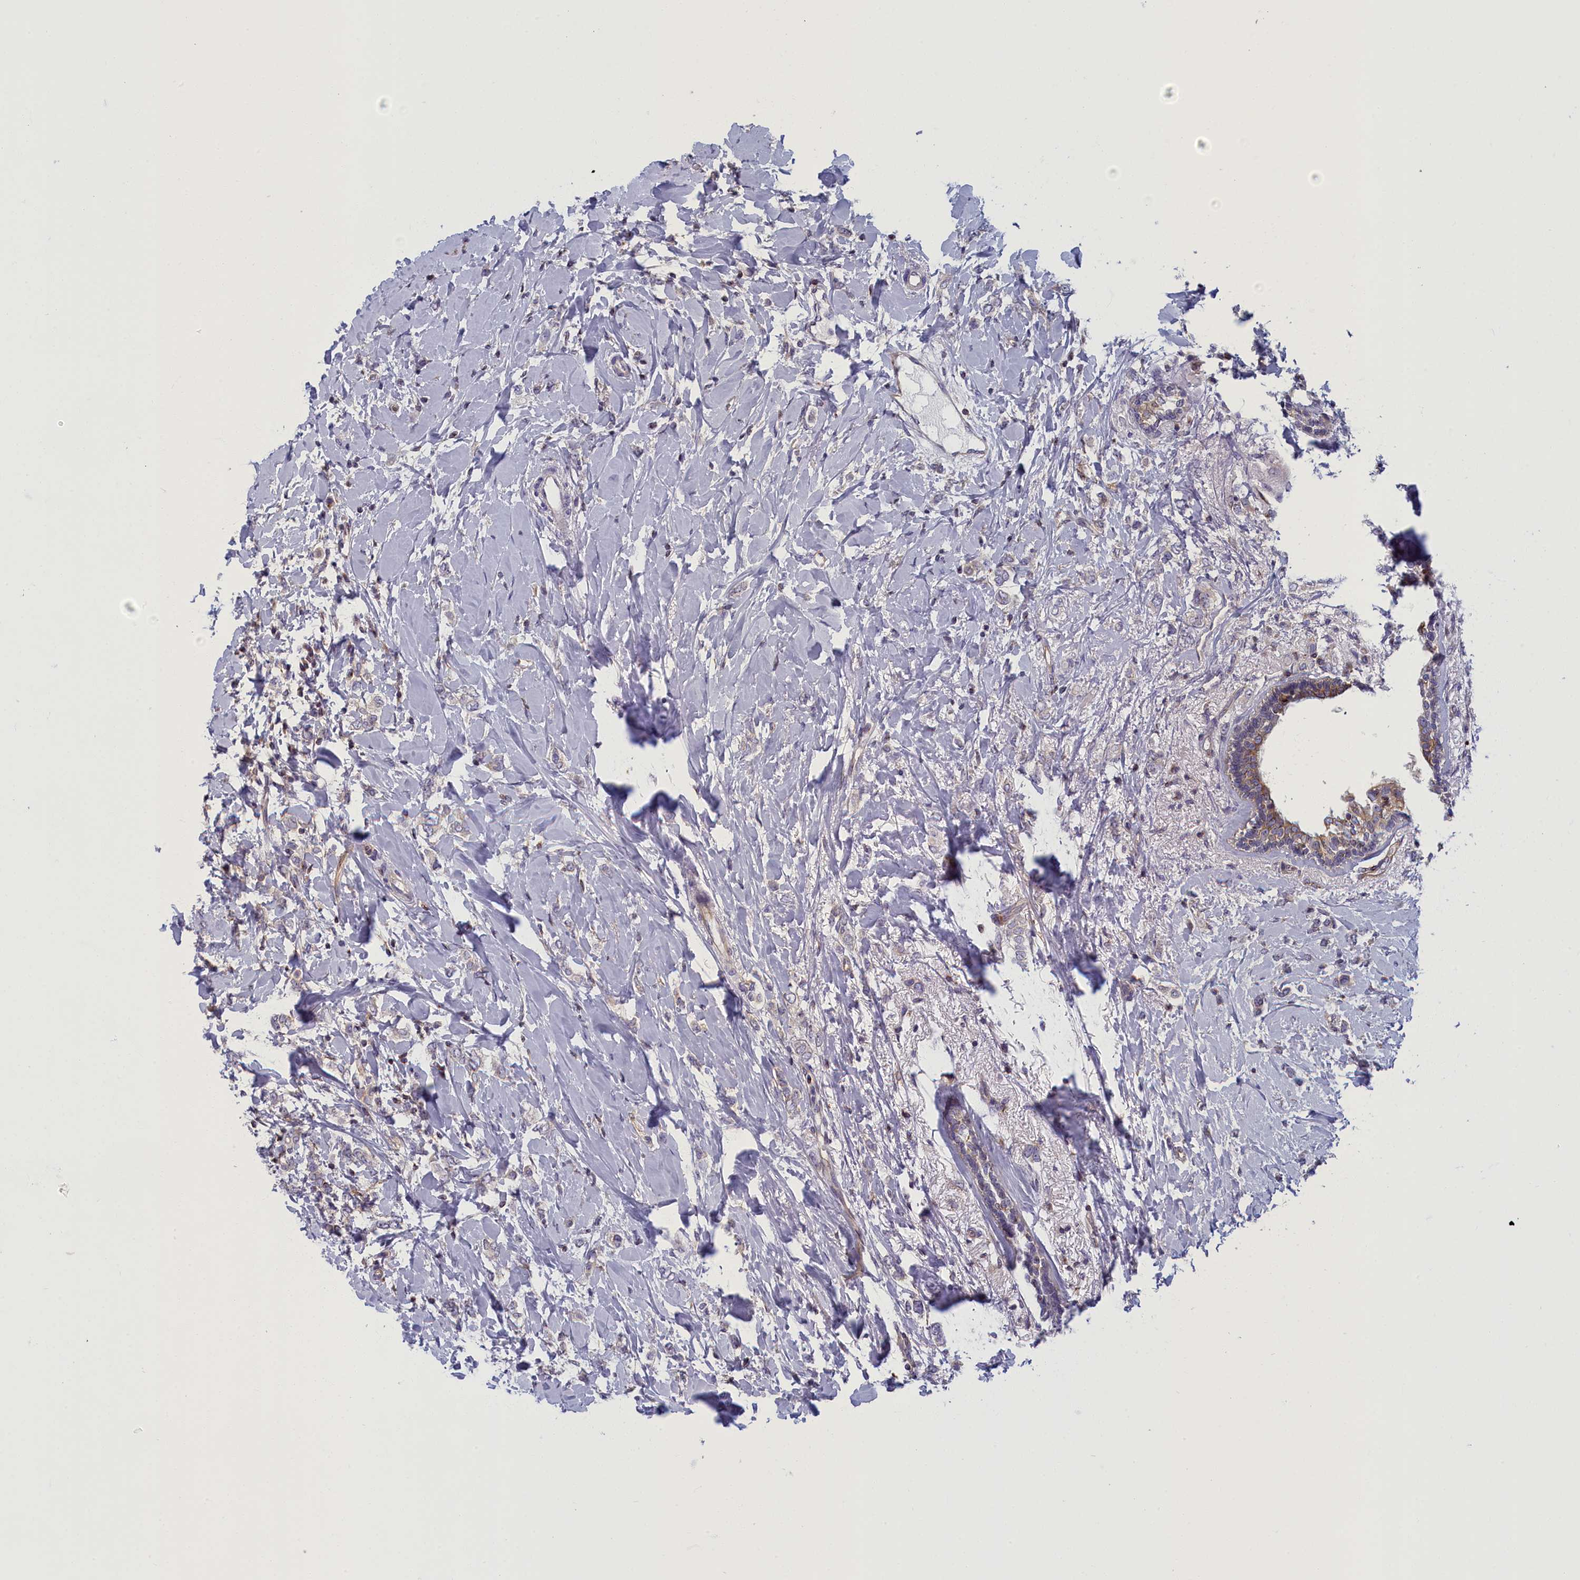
{"staining": {"intensity": "negative", "quantity": "none", "location": "none"}, "tissue": "breast cancer", "cell_type": "Tumor cells", "image_type": "cancer", "snomed": [{"axis": "morphology", "description": "Normal tissue, NOS"}, {"axis": "morphology", "description": "Lobular carcinoma"}, {"axis": "topography", "description": "Breast"}], "caption": "High magnification brightfield microscopy of breast lobular carcinoma stained with DAB (3,3'-diaminobenzidine) (brown) and counterstained with hematoxylin (blue): tumor cells show no significant expression. The staining is performed using DAB brown chromogen with nuclei counter-stained in using hematoxylin.", "gene": "NOL10", "patient": {"sex": "female", "age": 47}}